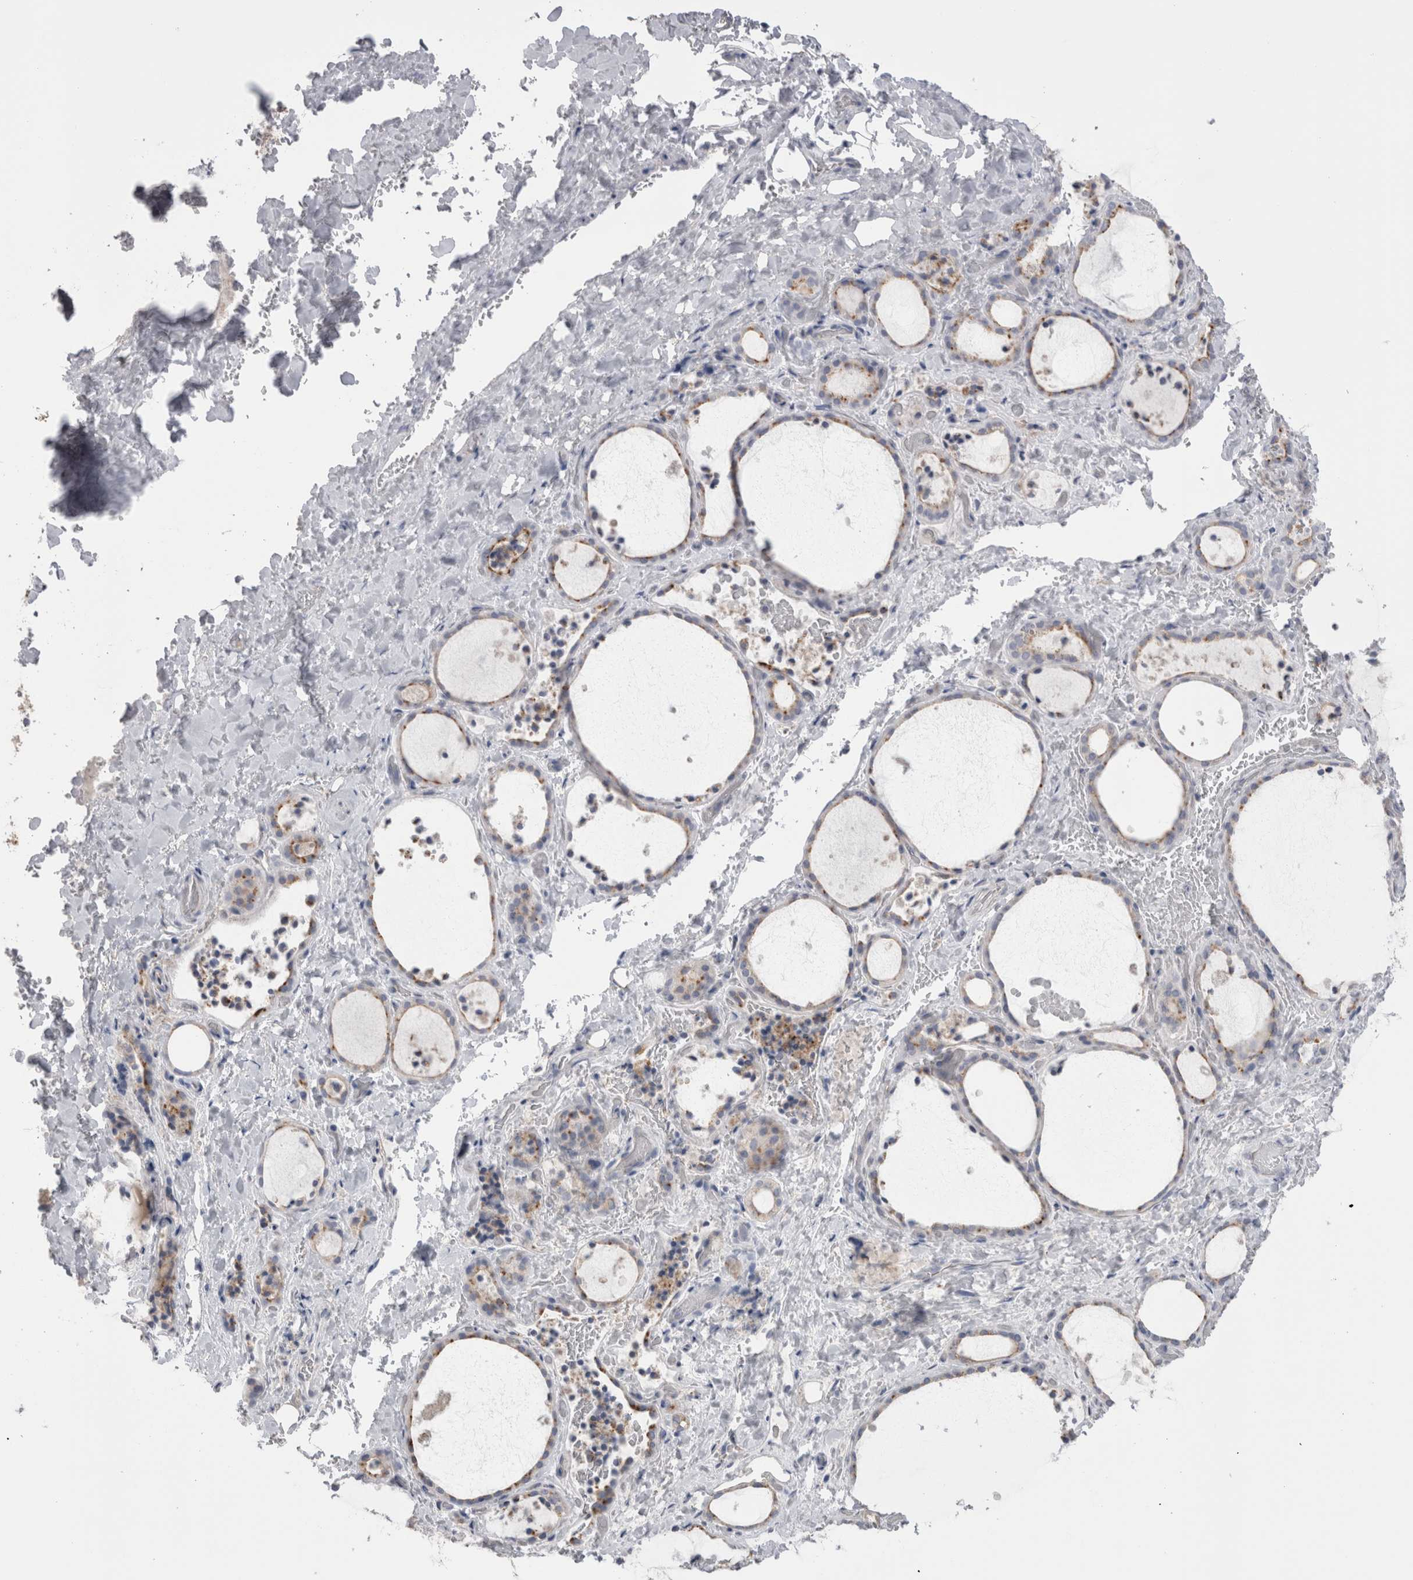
{"staining": {"intensity": "moderate", "quantity": "25%-75%", "location": "cytoplasmic/membranous"}, "tissue": "thyroid gland", "cell_type": "Glandular cells", "image_type": "normal", "snomed": [{"axis": "morphology", "description": "Normal tissue, NOS"}, {"axis": "topography", "description": "Thyroid gland"}], "caption": "Thyroid gland was stained to show a protein in brown. There is medium levels of moderate cytoplasmic/membranous positivity in approximately 25%-75% of glandular cells.", "gene": "EPDR1", "patient": {"sex": "female", "age": 44}}